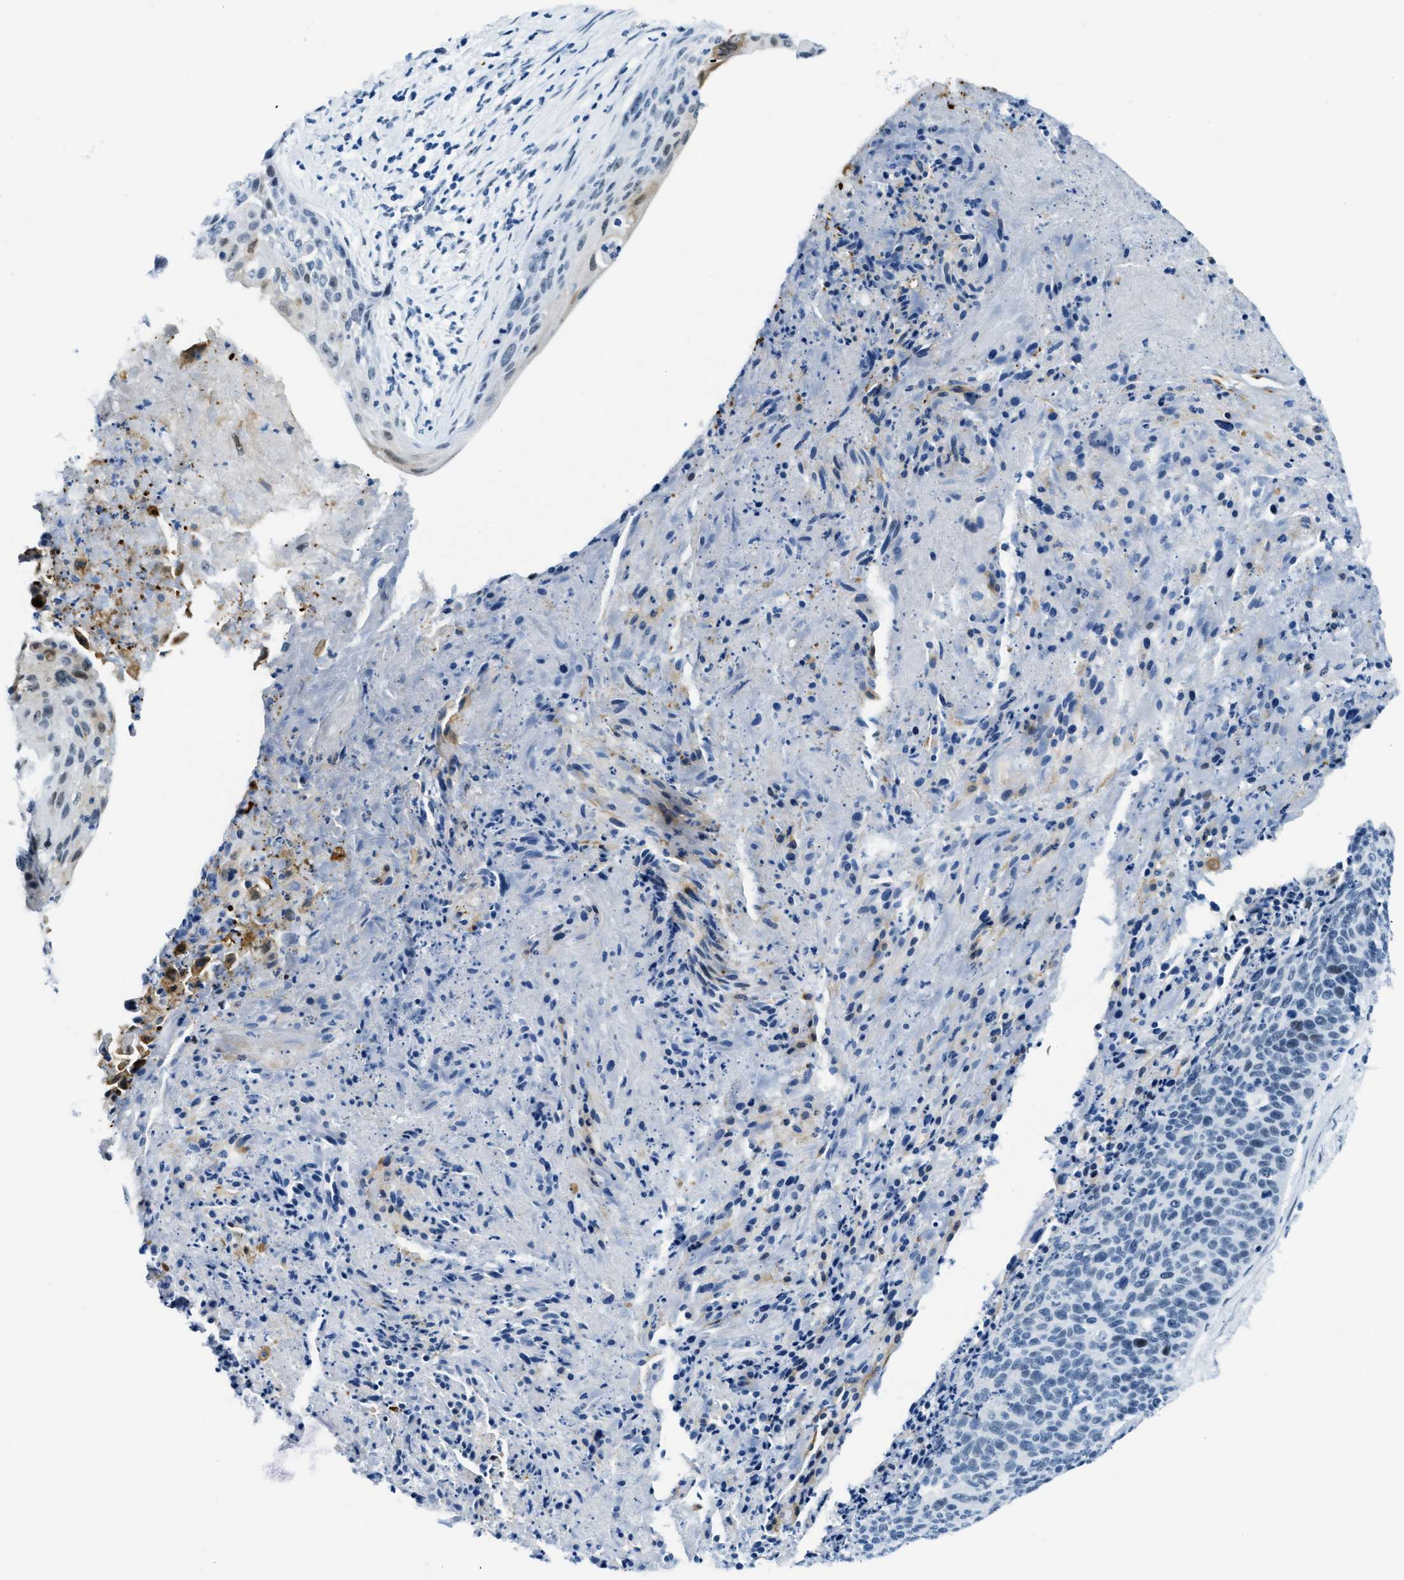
{"staining": {"intensity": "moderate", "quantity": "<25%", "location": "nuclear"}, "tissue": "cervical cancer", "cell_type": "Tumor cells", "image_type": "cancer", "snomed": [{"axis": "morphology", "description": "Squamous cell carcinoma, NOS"}, {"axis": "topography", "description": "Cervix"}], "caption": "Human cervical squamous cell carcinoma stained with a protein marker exhibits moderate staining in tumor cells.", "gene": "PLA2G2A", "patient": {"sex": "female", "age": 55}}